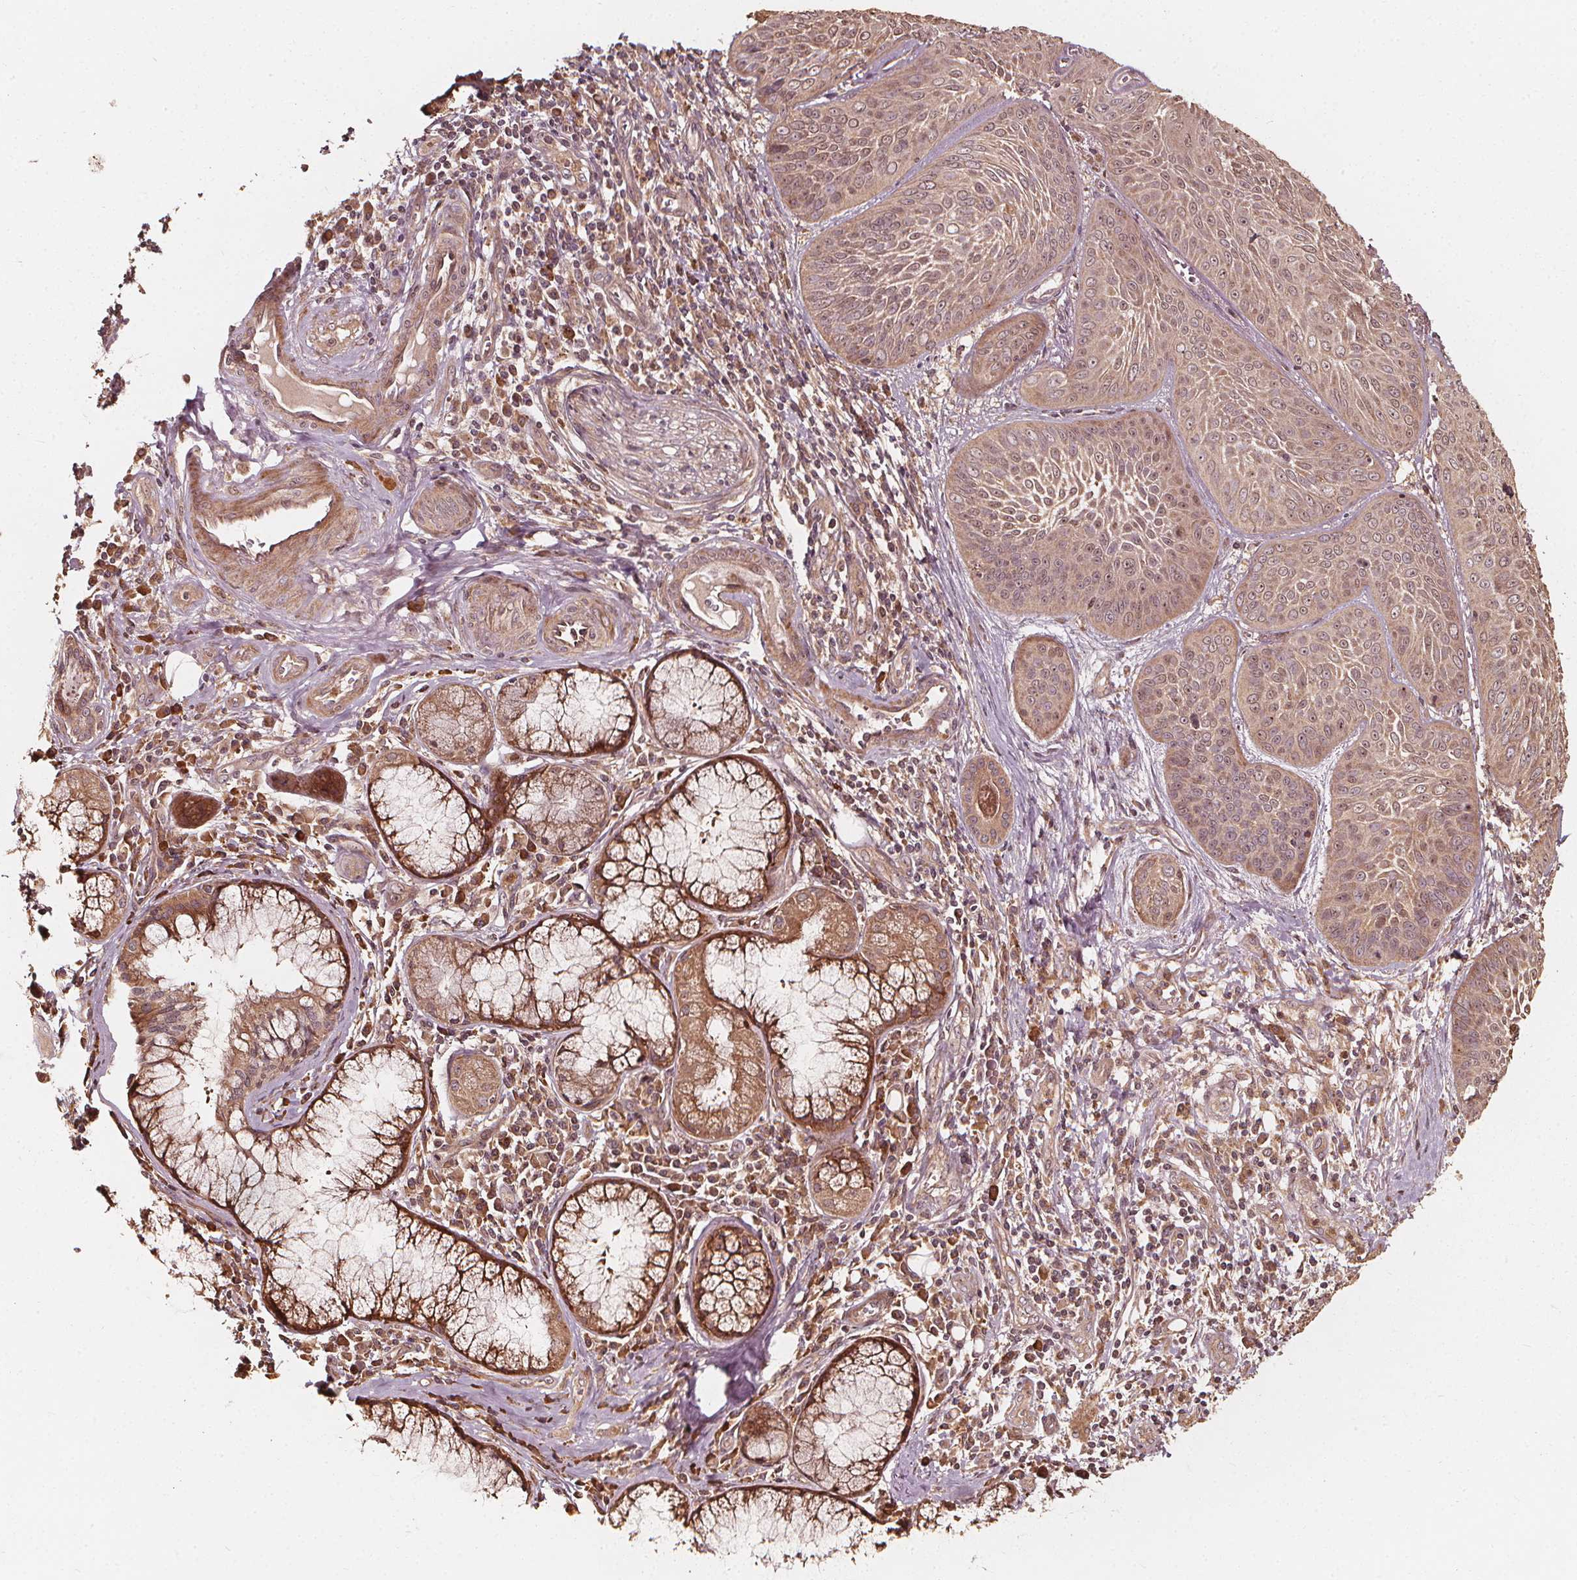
{"staining": {"intensity": "weak", "quantity": ">75%", "location": "cytoplasmic/membranous,nuclear"}, "tissue": "lung cancer", "cell_type": "Tumor cells", "image_type": "cancer", "snomed": [{"axis": "morphology", "description": "Squamous cell carcinoma, NOS"}, {"axis": "topography", "description": "Lung"}], "caption": "Protein staining reveals weak cytoplasmic/membranous and nuclear expression in about >75% of tumor cells in lung cancer (squamous cell carcinoma). Nuclei are stained in blue.", "gene": "NPC1", "patient": {"sex": "male", "age": 74}}